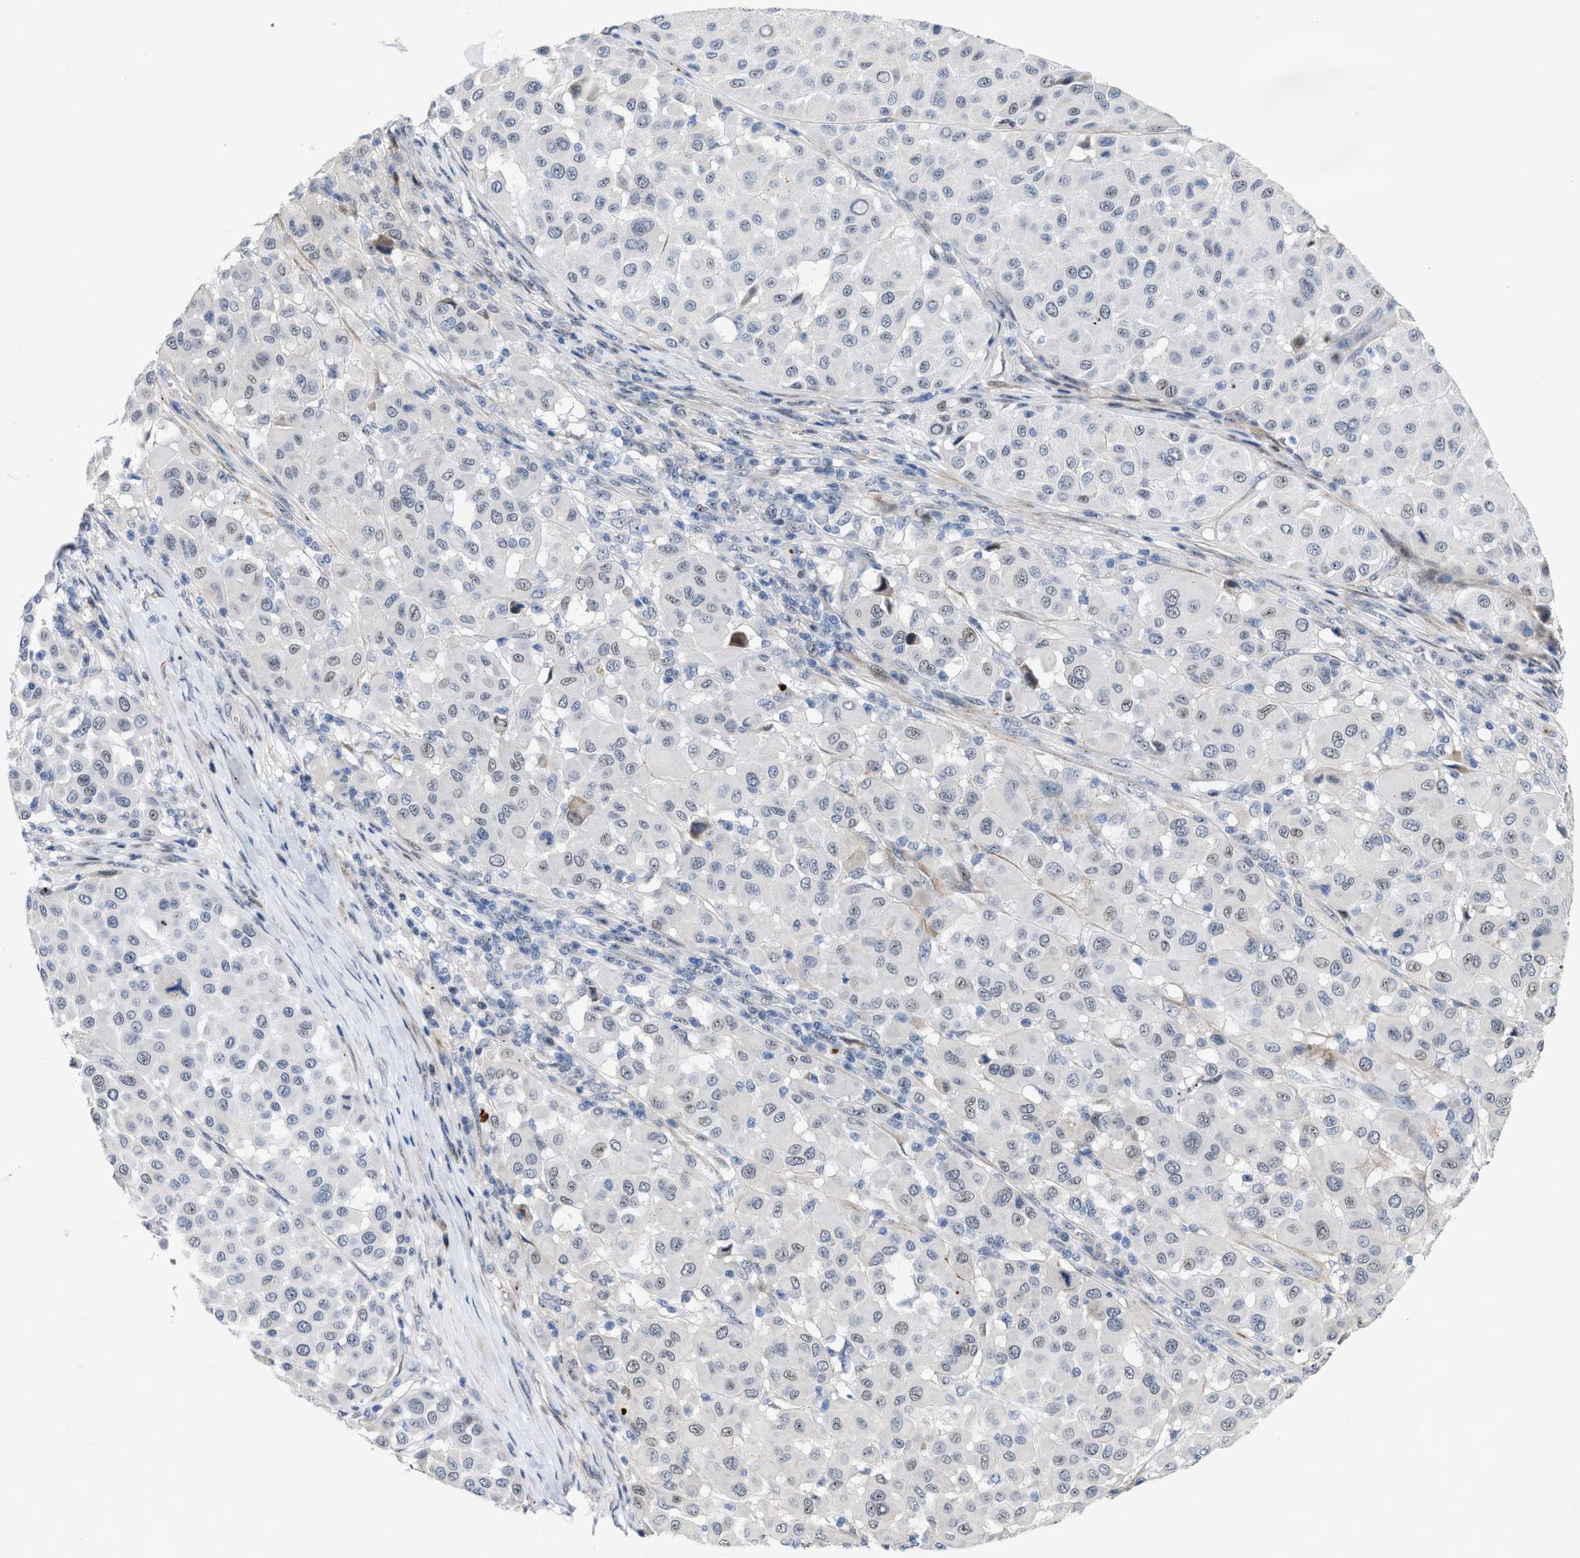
{"staining": {"intensity": "weak", "quantity": "25%-75%", "location": "nuclear"}, "tissue": "melanoma", "cell_type": "Tumor cells", "image_type": "cancer", "snomed": [{"axis": "morphology", "description": "Malignant melanoma, Metastatic site"}, {"axis": "topography", "description": "Soft tissue"}], "caption": "IHC of human malignant melanoma (metastatic site) shows low levels of weak nuclear positivity in about 25%-75% of tumor cells. The protein of interest is shown in brown color, while the nuclei are stained blue.", "gene": "POLR1F", "patient": {"sex": "male", "age": 41}}